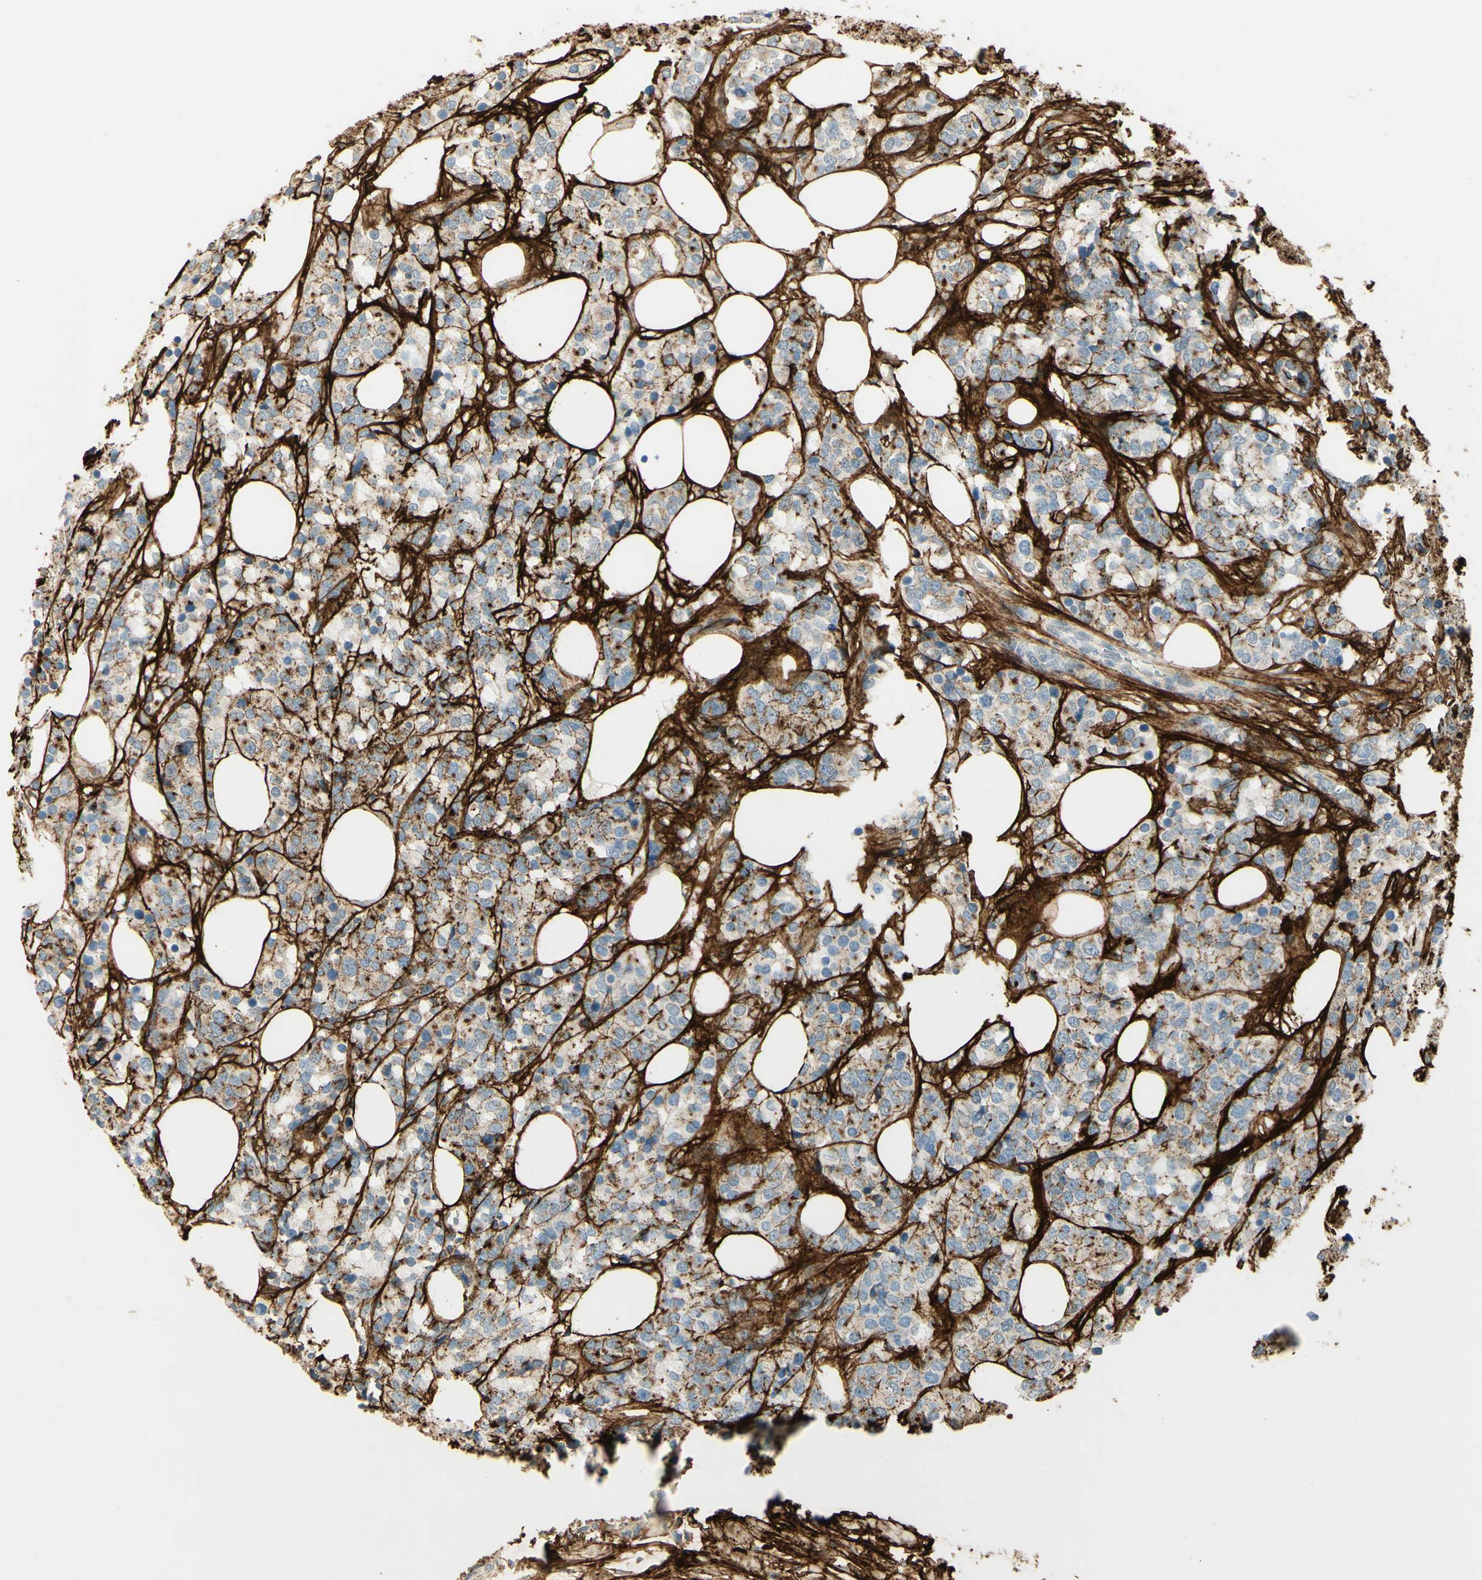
{"staining": {"intensity": "strong", "quantity": "<25%", "location": "cytoplasmic/membranous"}, "tissue": "breast cancer", "cell_type": "Tumor cells", "image_type": "cancer", "snomed": [{"axis": "morphology", "description": "Lobular carcinoma"}, {"axis": "topography", "description": "Breast"}], "caption": "DAB immunohistochemical staining of human breast lobular carcinoma demonstrates strong cytoplasmic/membranous protein expression in about <25% of tumor cells.", "gene": "TNN", "patient": {"sex": "female", "age": 59}}